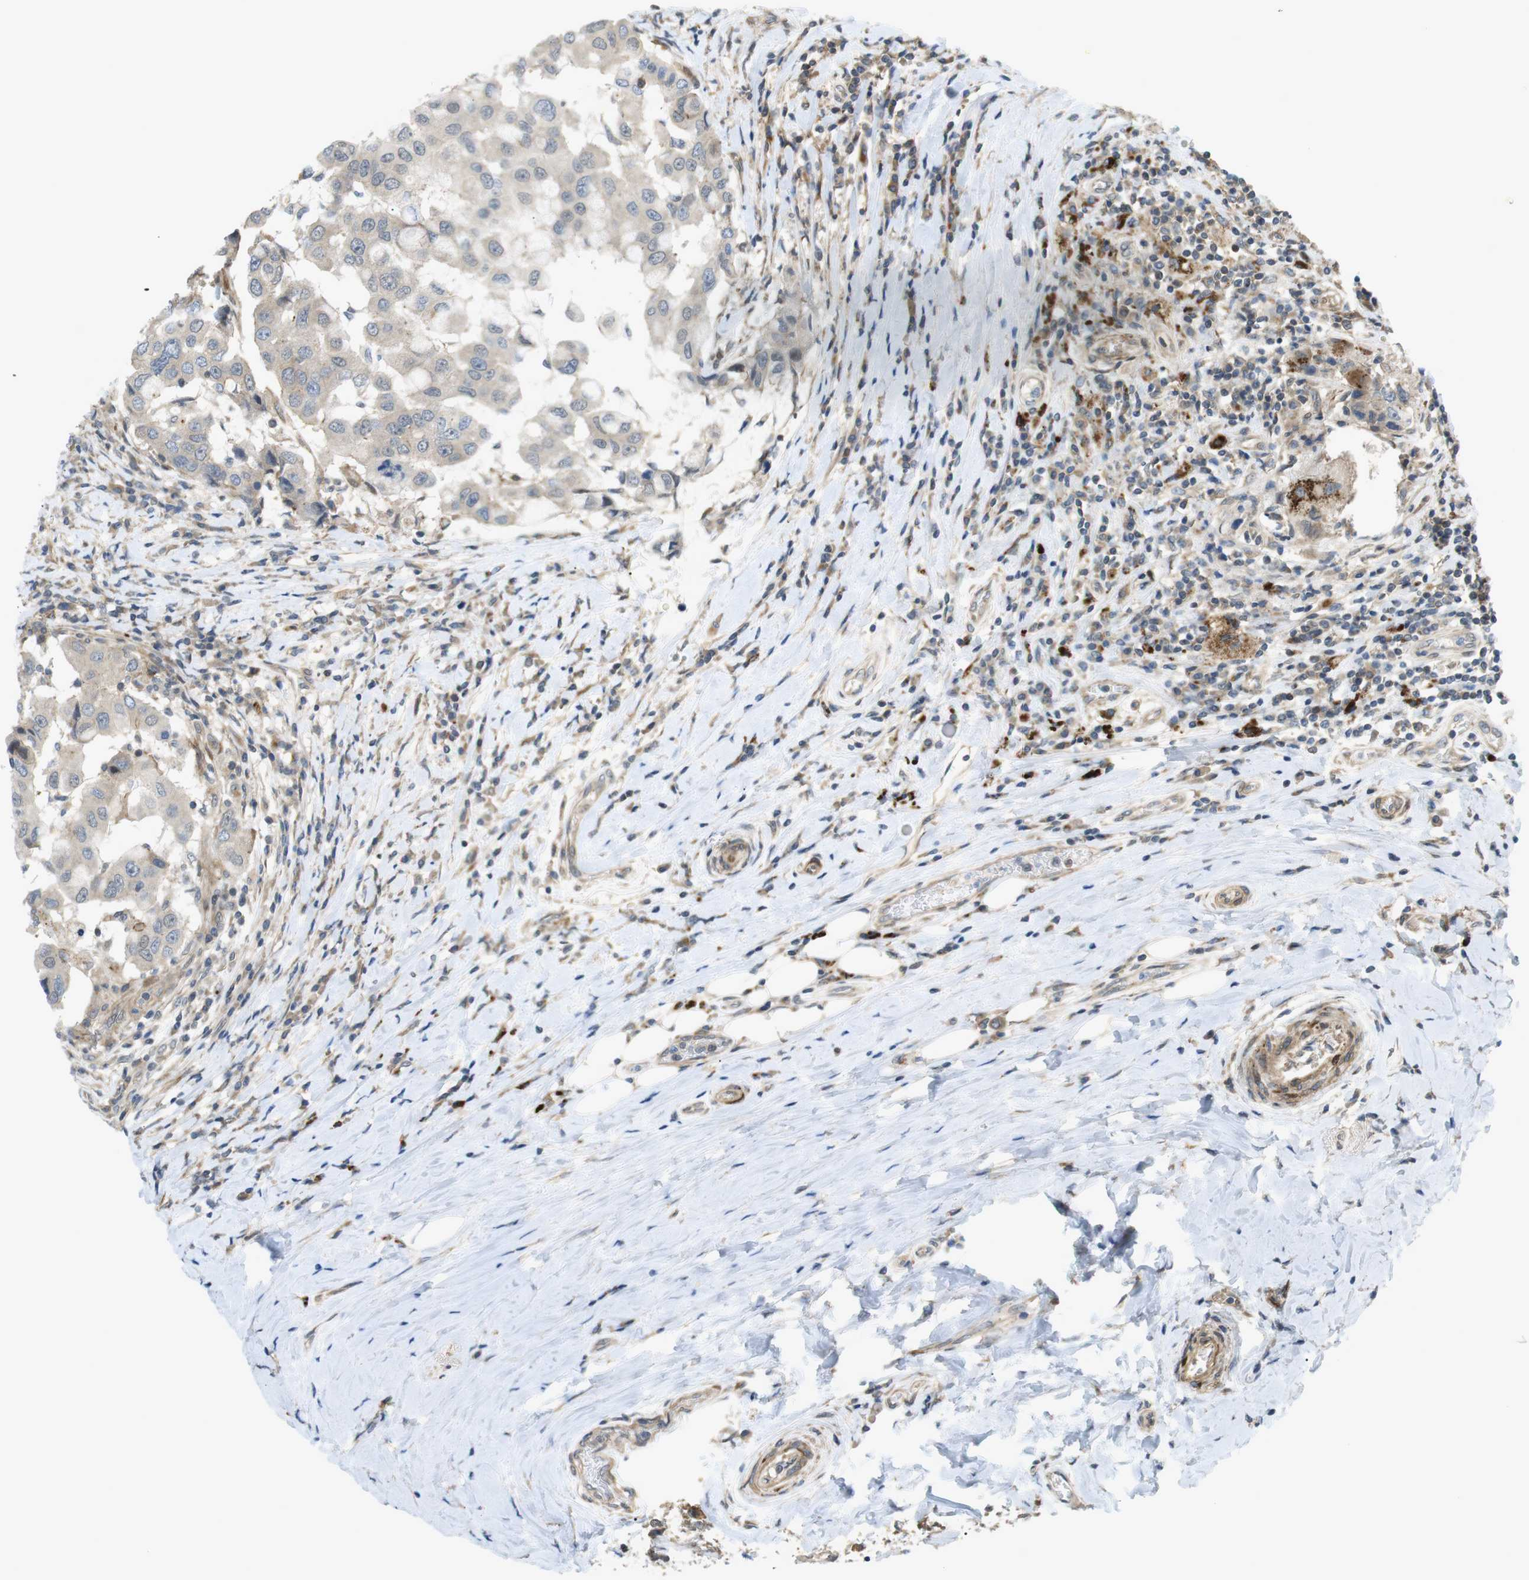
{"staining": {"intensity": "weak", "quantity": ">75%", "location": "cytoplasmic/membranous"}, "tissue": "breast cancer", "cell_type": "Tumor cells", "image_type": "cancer", "snomed": [{"axis": "morphology", "description": "Duct carcinoma"}, {"axis": "topography", "description": "Breast"}], "caption": "A low amount of weak cytoplasmic/membranous expression is seen in approximately >75% of tumor cells in breast intraductal carcinoma tissue. Ihc stains the protein in brown and the nuclei are stained blue.", "gene": "KANK2", "patient": {"sex": "female", "age": 27}}